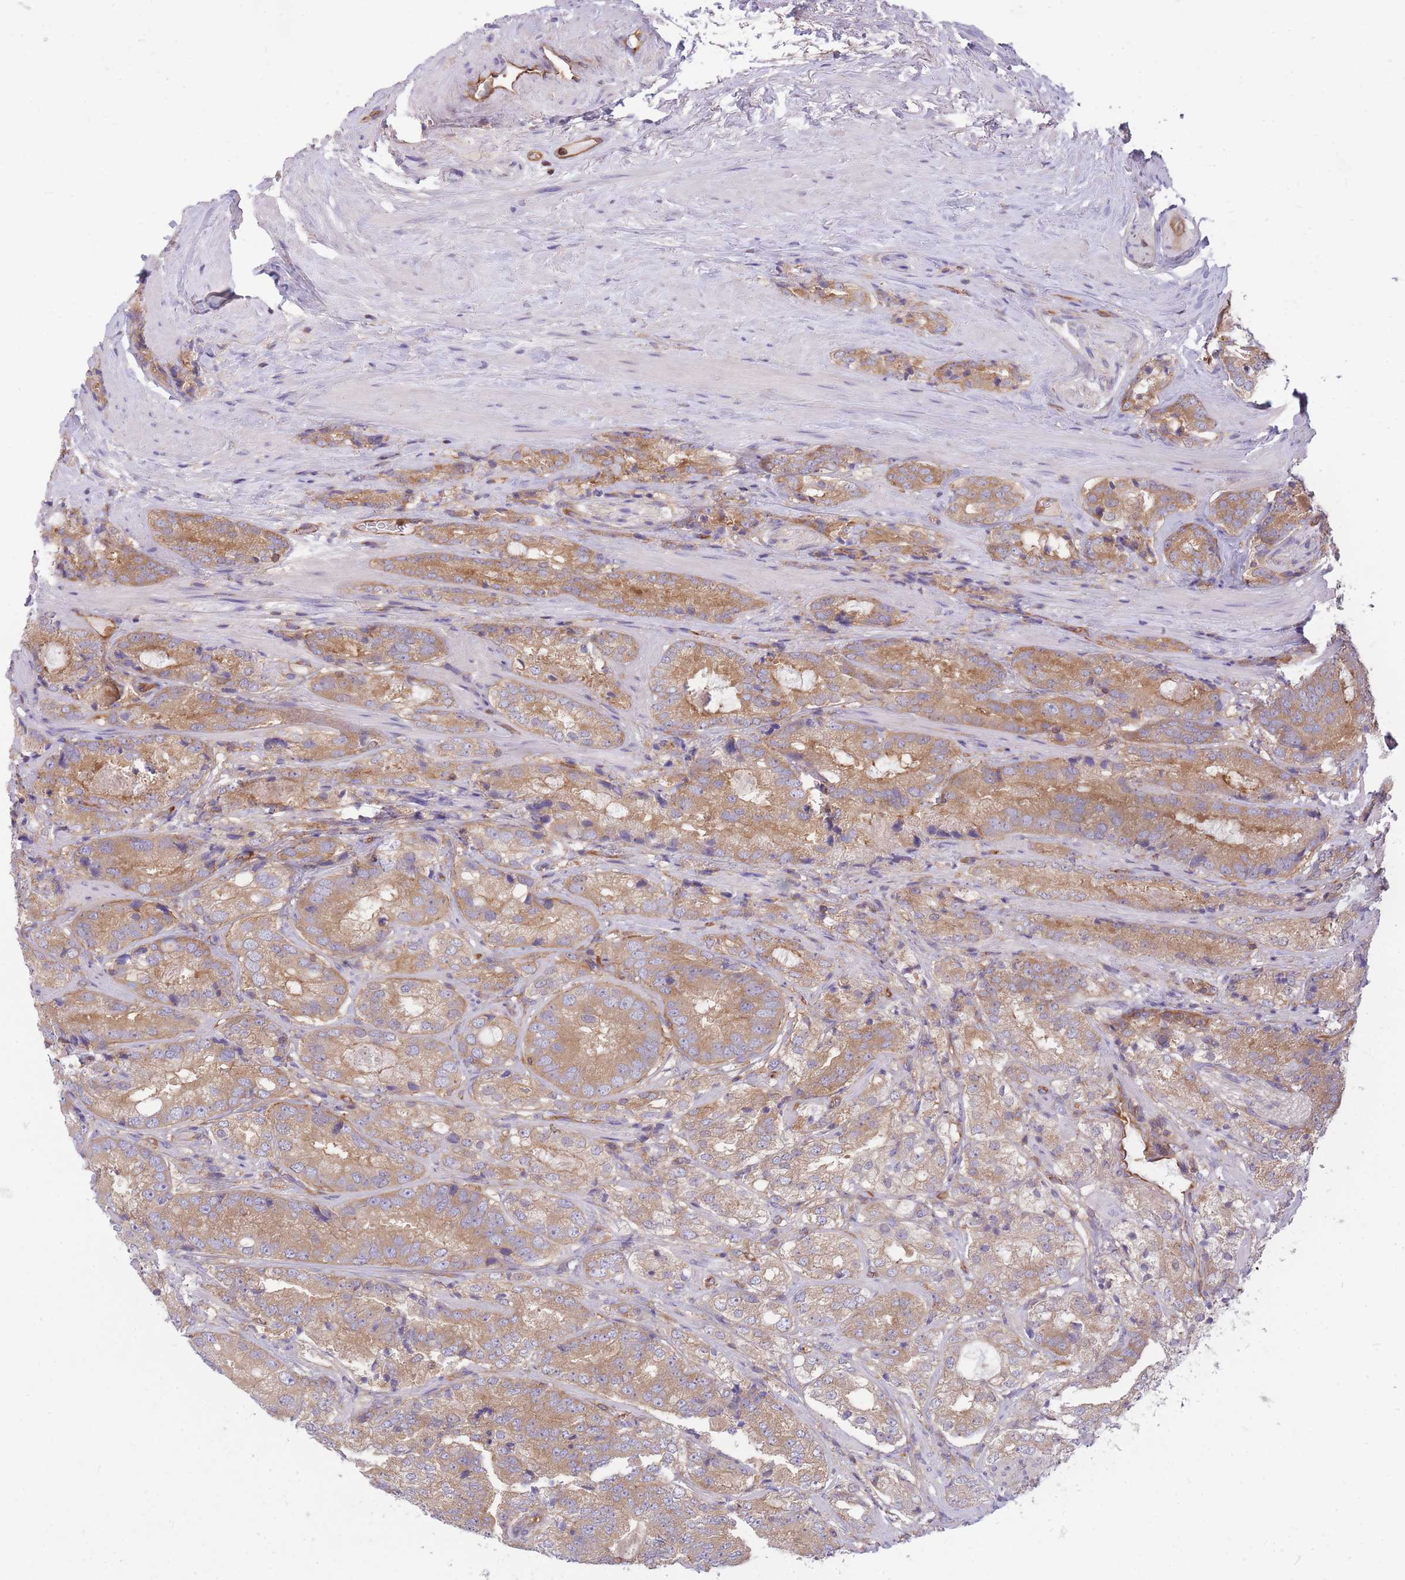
{"staining": {"intensity": "moderate", "quantity": ">75%", "location": "cytoplasmic/membranous"}, "tissue": "prostate cancer", "cell_type": "Tumor cells", "image_type": "cancer", "snomed": [{"axis": "morphology", "description": "Adenocarcinoma, High grade"}, {"axis": "topography", "description": "Prostate"}], "caption": "A micrograph of human high-grade adenocarcinoma (prostate) stained for a protein shows moderate cytoplasmic/membranous brown staining in tumor cells.", "gene": "GGA1", "patient": {"sex": "male", "age": 63}}